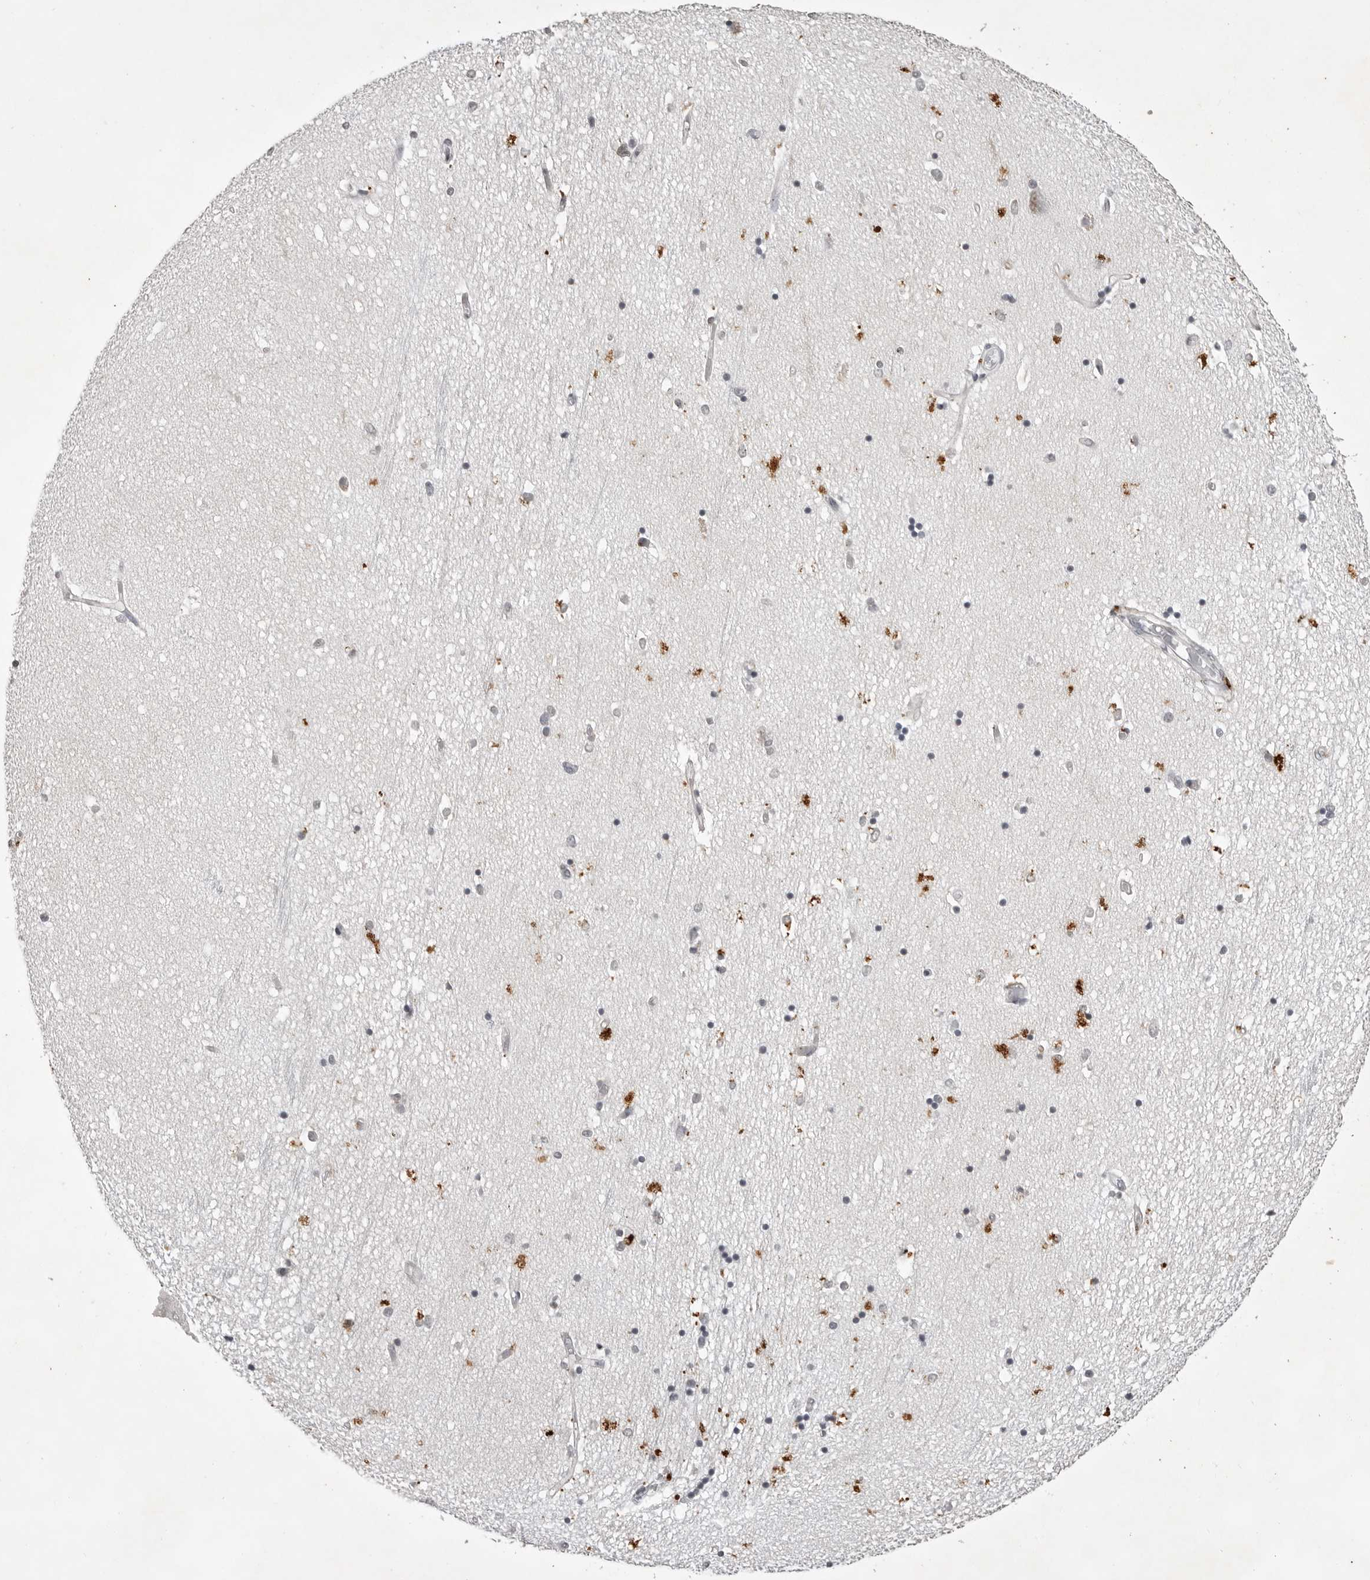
{"staining": {"intensity": "strong", "quantity": "<25%", "location": "cytoplasmic/membranous"}, "tissue": "hippocampus", "cell_type": "Glial cells", "image_type": "normal", "snomed": [{"axis": "morphology", "description": "Normal tissue, NOS"}, {"axis": "topography", "description": "Hippocampus"}], "caption": "Immunohistochemical staining of normal human hippocampus shows <25% levels of strong cytoplasmic/membranous protein expression in approximately <25% of glial cells.", "gene": "RRM1", "patient": {"sex": "male", "age": 45}}